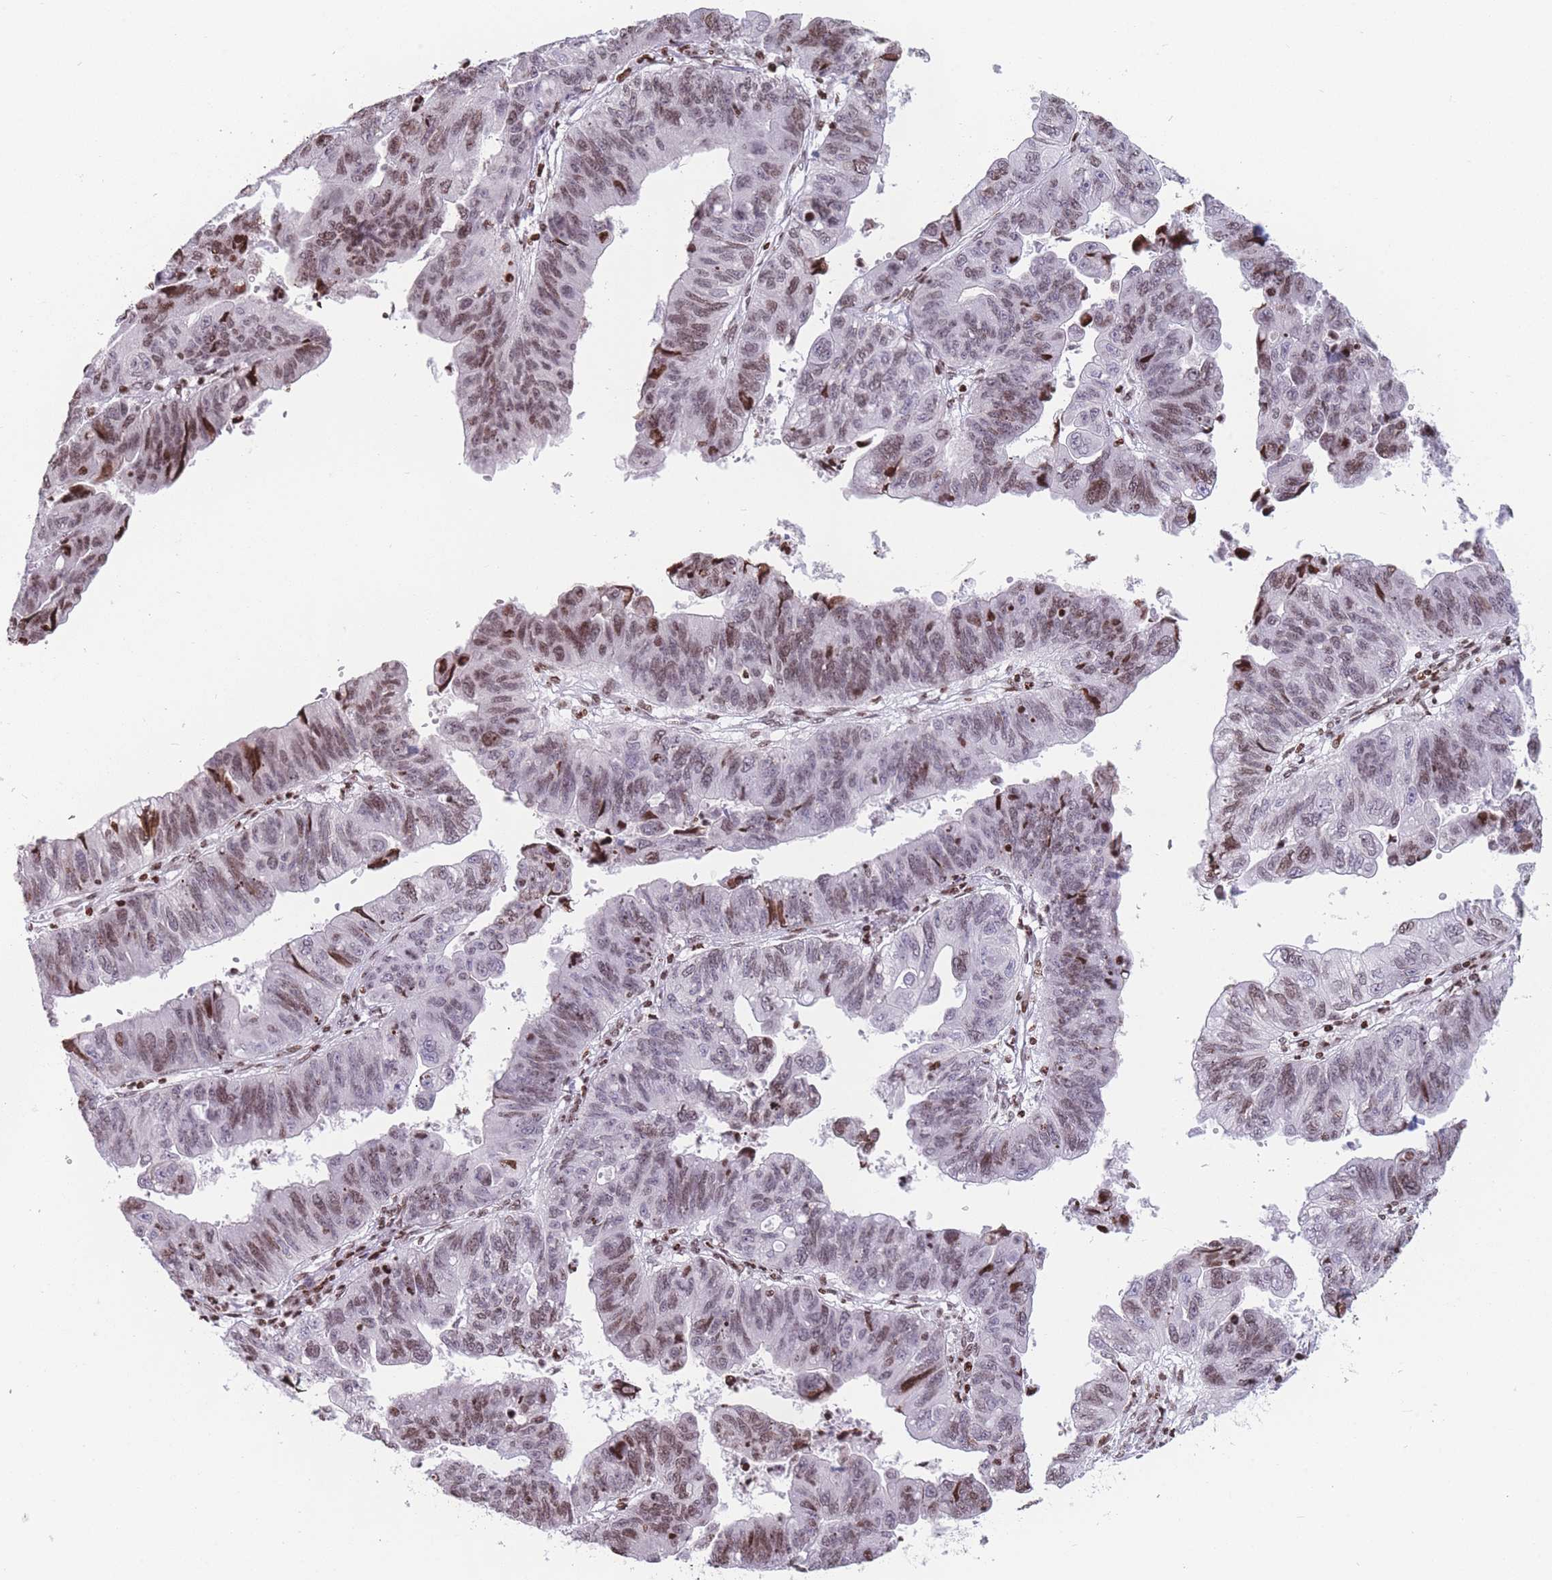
{"staining": {"intensity": "moderate", "quantity": "25%-75%", "location": "nuclear"}, "tissue": "stomach cancer", "cell_type": "Tumor cells", "image_type": "cancer", "snomed": [{"axis": "morphology", "description": "Adenocarcinoma, NOS"}, {"axis": "topography", "description": "Stomach"}], "caption": "Human stomach adenocarcinoma stained with a protein marker reveals moderate staining in tumor cells.", "gene": "AK9", "patient": {"sex": "male", "age": 59}}